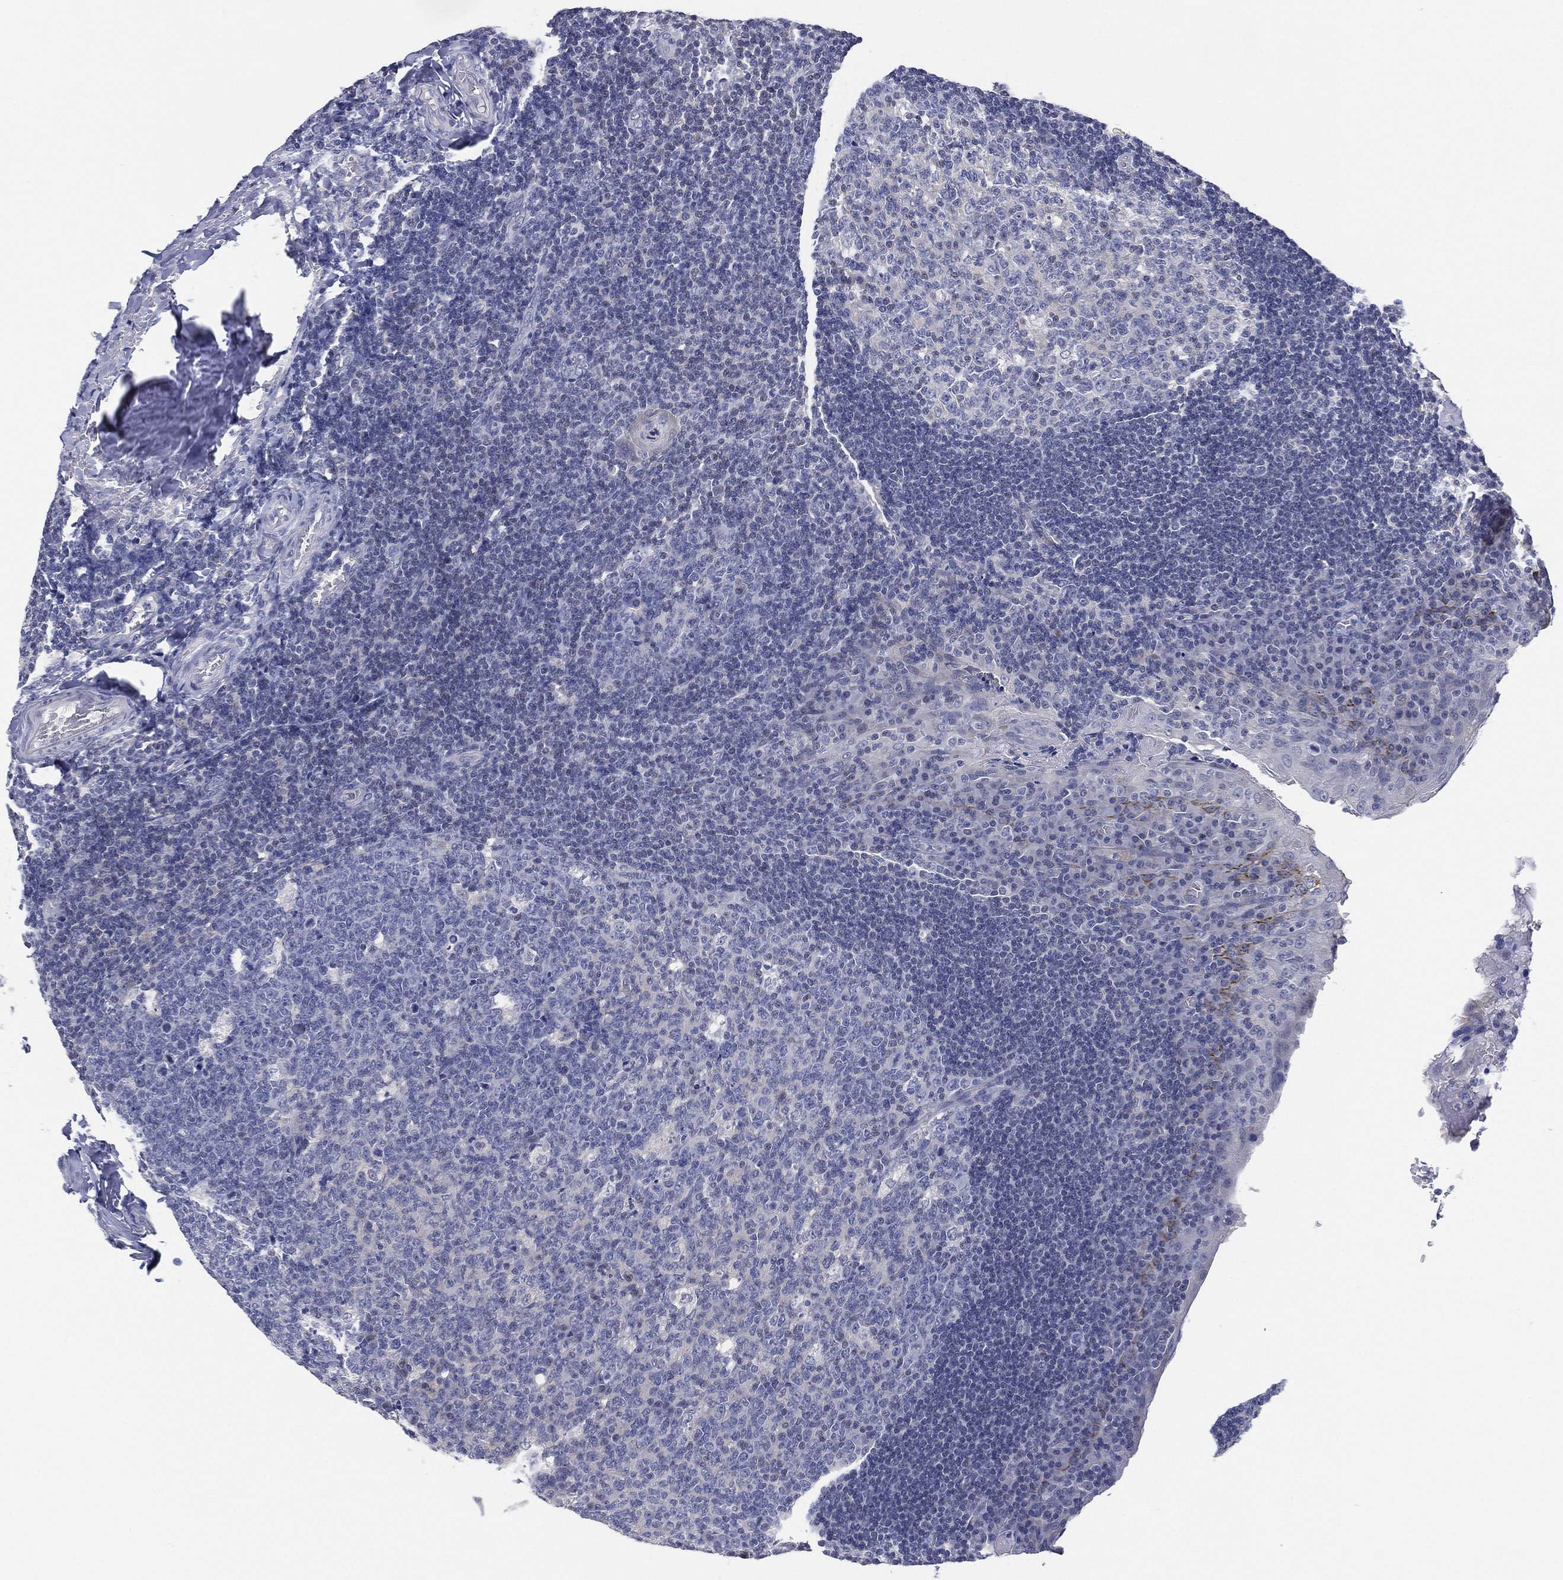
{"staining": {"intensity": "negative", "quantity": "none", "location": "none"}, "tissue": "tonsil", "cell_type": "Germinal center cells", "image_type": "normal", "snomed": [{"axis": "morphology", "description": "Normal tissue, NOS"}, {"axis": "topography", "description": "Tonsil"}], "caption": "A high-resolution photomicrograph shows immunohistochemistry staining of benign tonsil, which exhibits no significant expression in germinal center cells.", "gene": "C5orf46", "patient": {"sex": "male", "age": 17}}